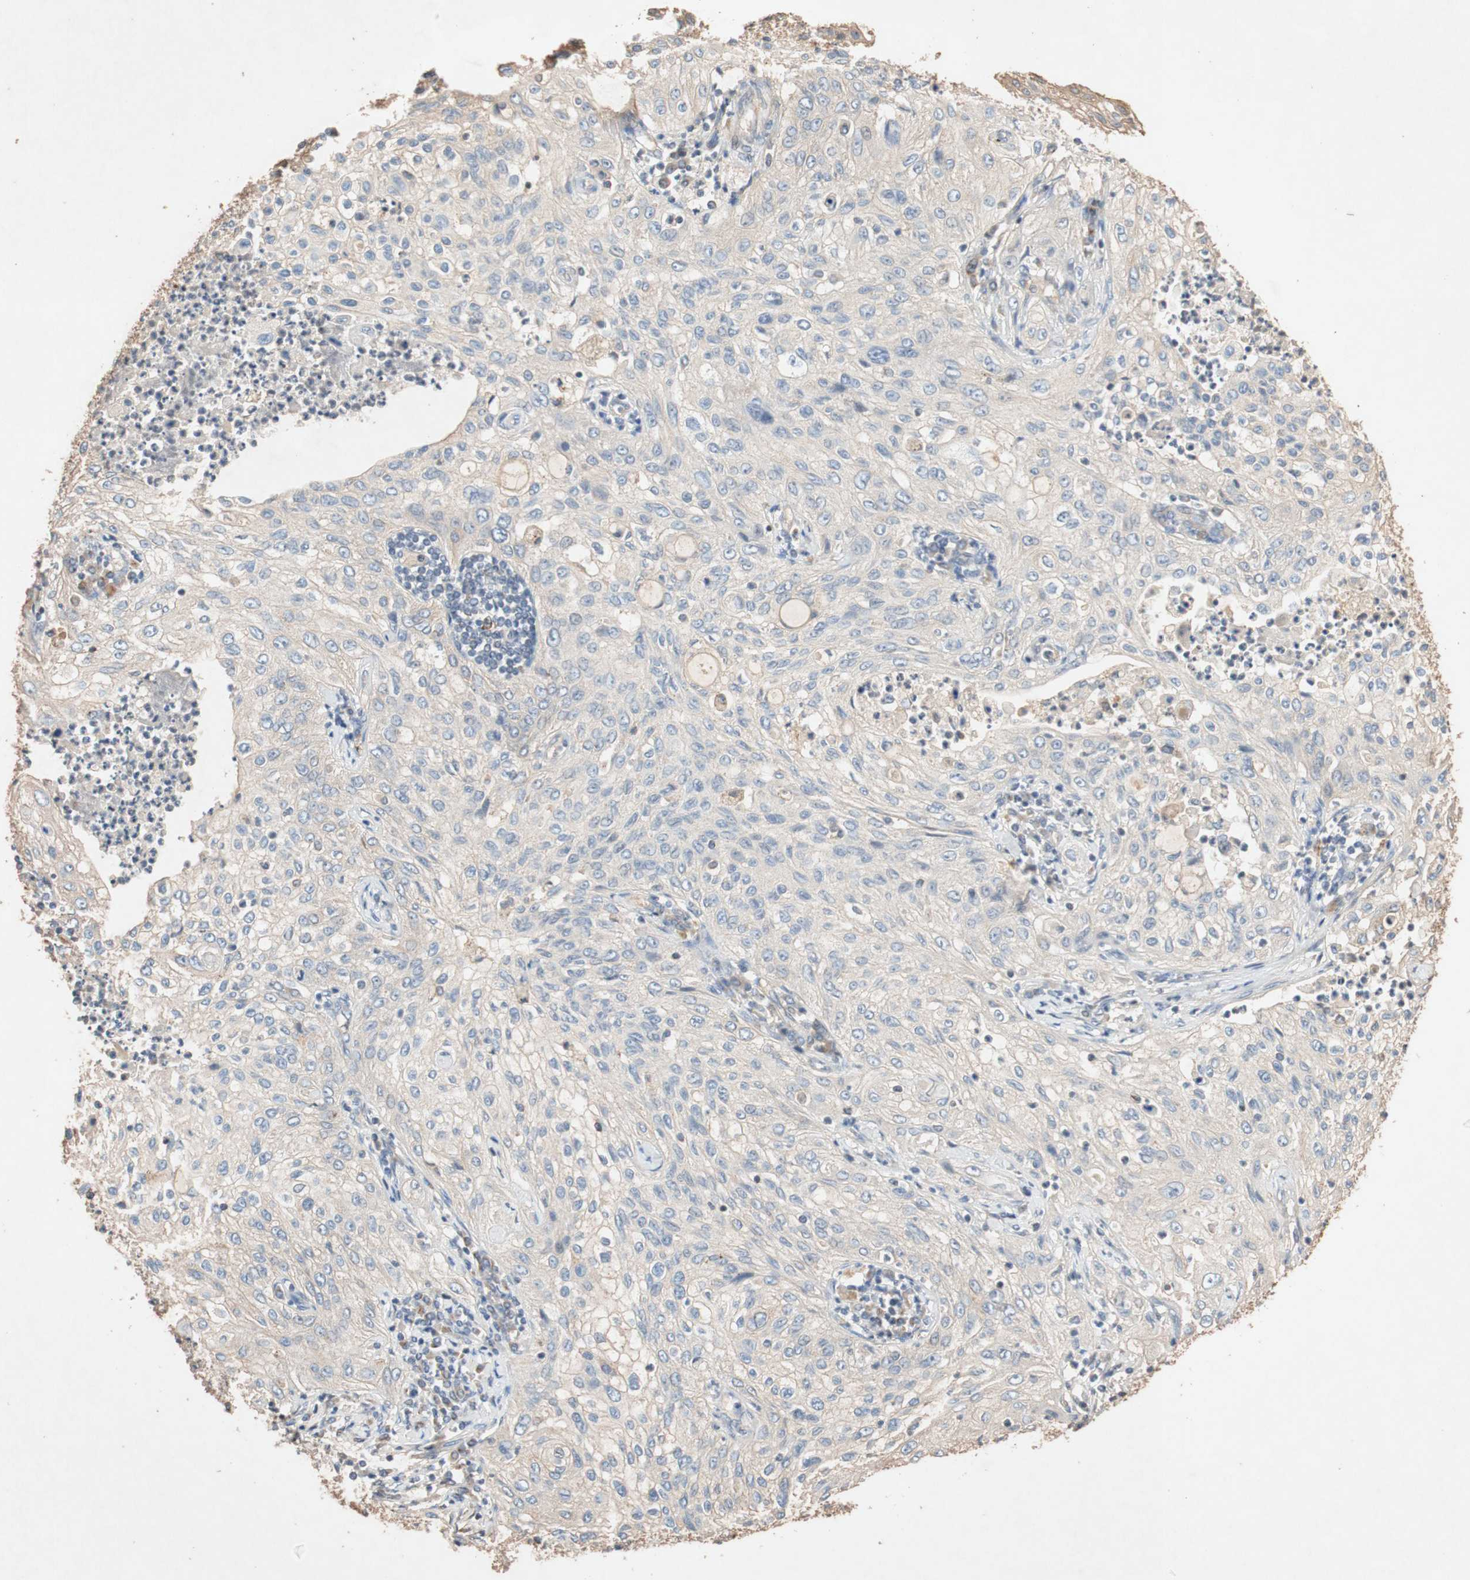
{"staining": {"intensity": "weak", "quantity": ">75%", "location": "cytoplasmic/membranous"}, "tissue": "lung cancer", "cell_type": "Tumor cells", "image_type": "cancer", "snomed": [{"axis": "morphology", "description": "Inflammation, NOS"}, {"axis": "morphology", "description": "Squamous cell carcinoma, NOS"}, {"axis": "topography", "description": "Lymph node"}, {"axis": "topography", "description": "Soft tissue"}, {"axis": "topography", "description": "Lung"}], "caption": "Weak cytoplasmic/membranous protein expression is identified in about >75% of tumor cells in lung cancer.", "gene": "TUBB", "patient": {"sex": "male", "age": 66}}